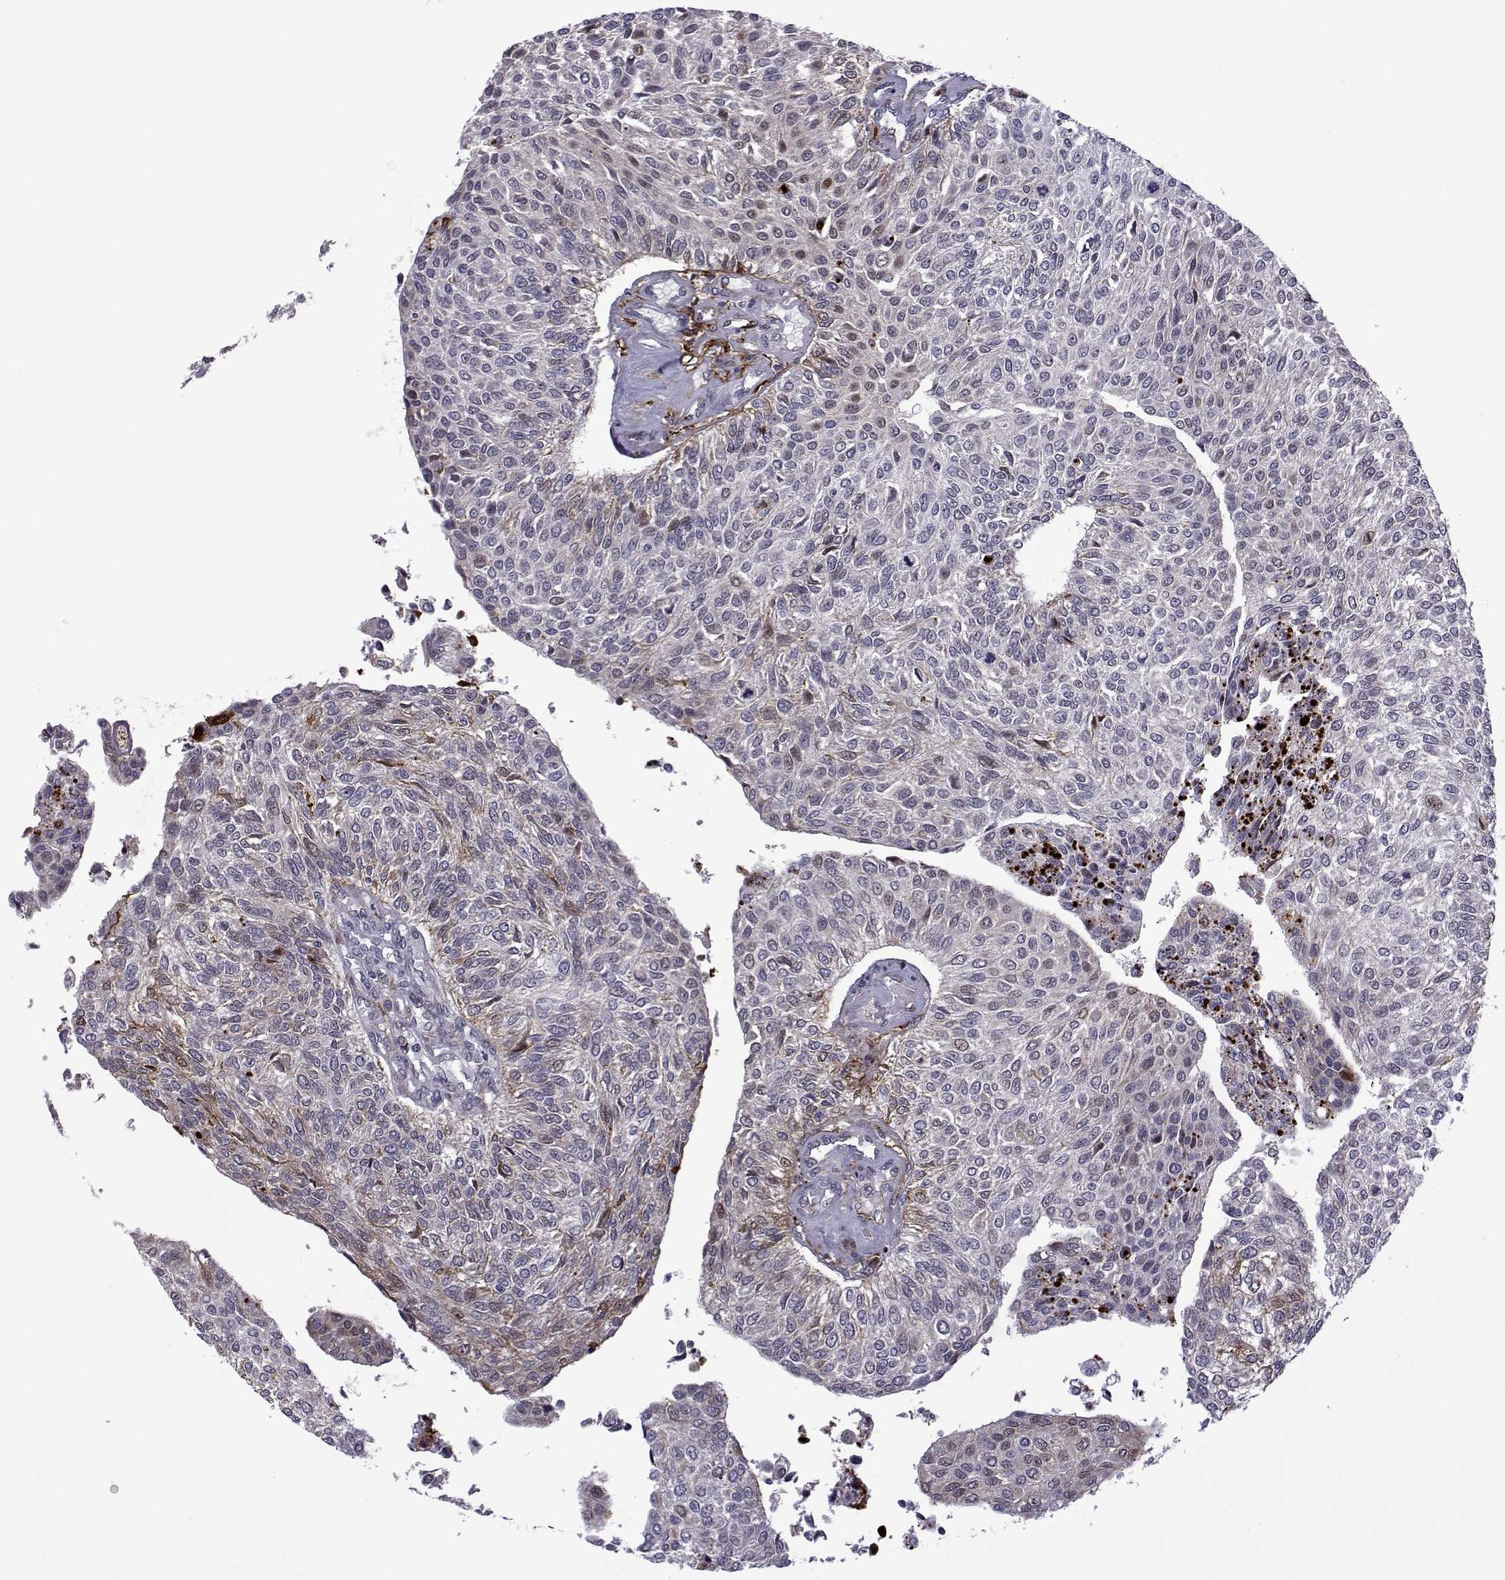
{"staining": {"intensity": "negative", "quantity": "none", "location": "none"}, "tissue": "urothelial cancer", "cell_type": "Tumor cells", "image_type": "cancer", "snomed": [{"axis": "morphology", "description": "Urothelial carcinoma, NOS"}, {"axis": "topography", "description": "Urinary bladder"}], "caption": "The immunohistochemistry (IHC) histopathology image has no significant expression in tumor cells of transitional cell carcinoma tissue. Brightfield microscopy of immunohistochemistry stained with DAB (3,3'-diaminobenzidine) (brown) and hematoxylin (blue), captured at high magnification.", "gene": "EFCAB3", "patient": {"sex": "male", "age": 55}}